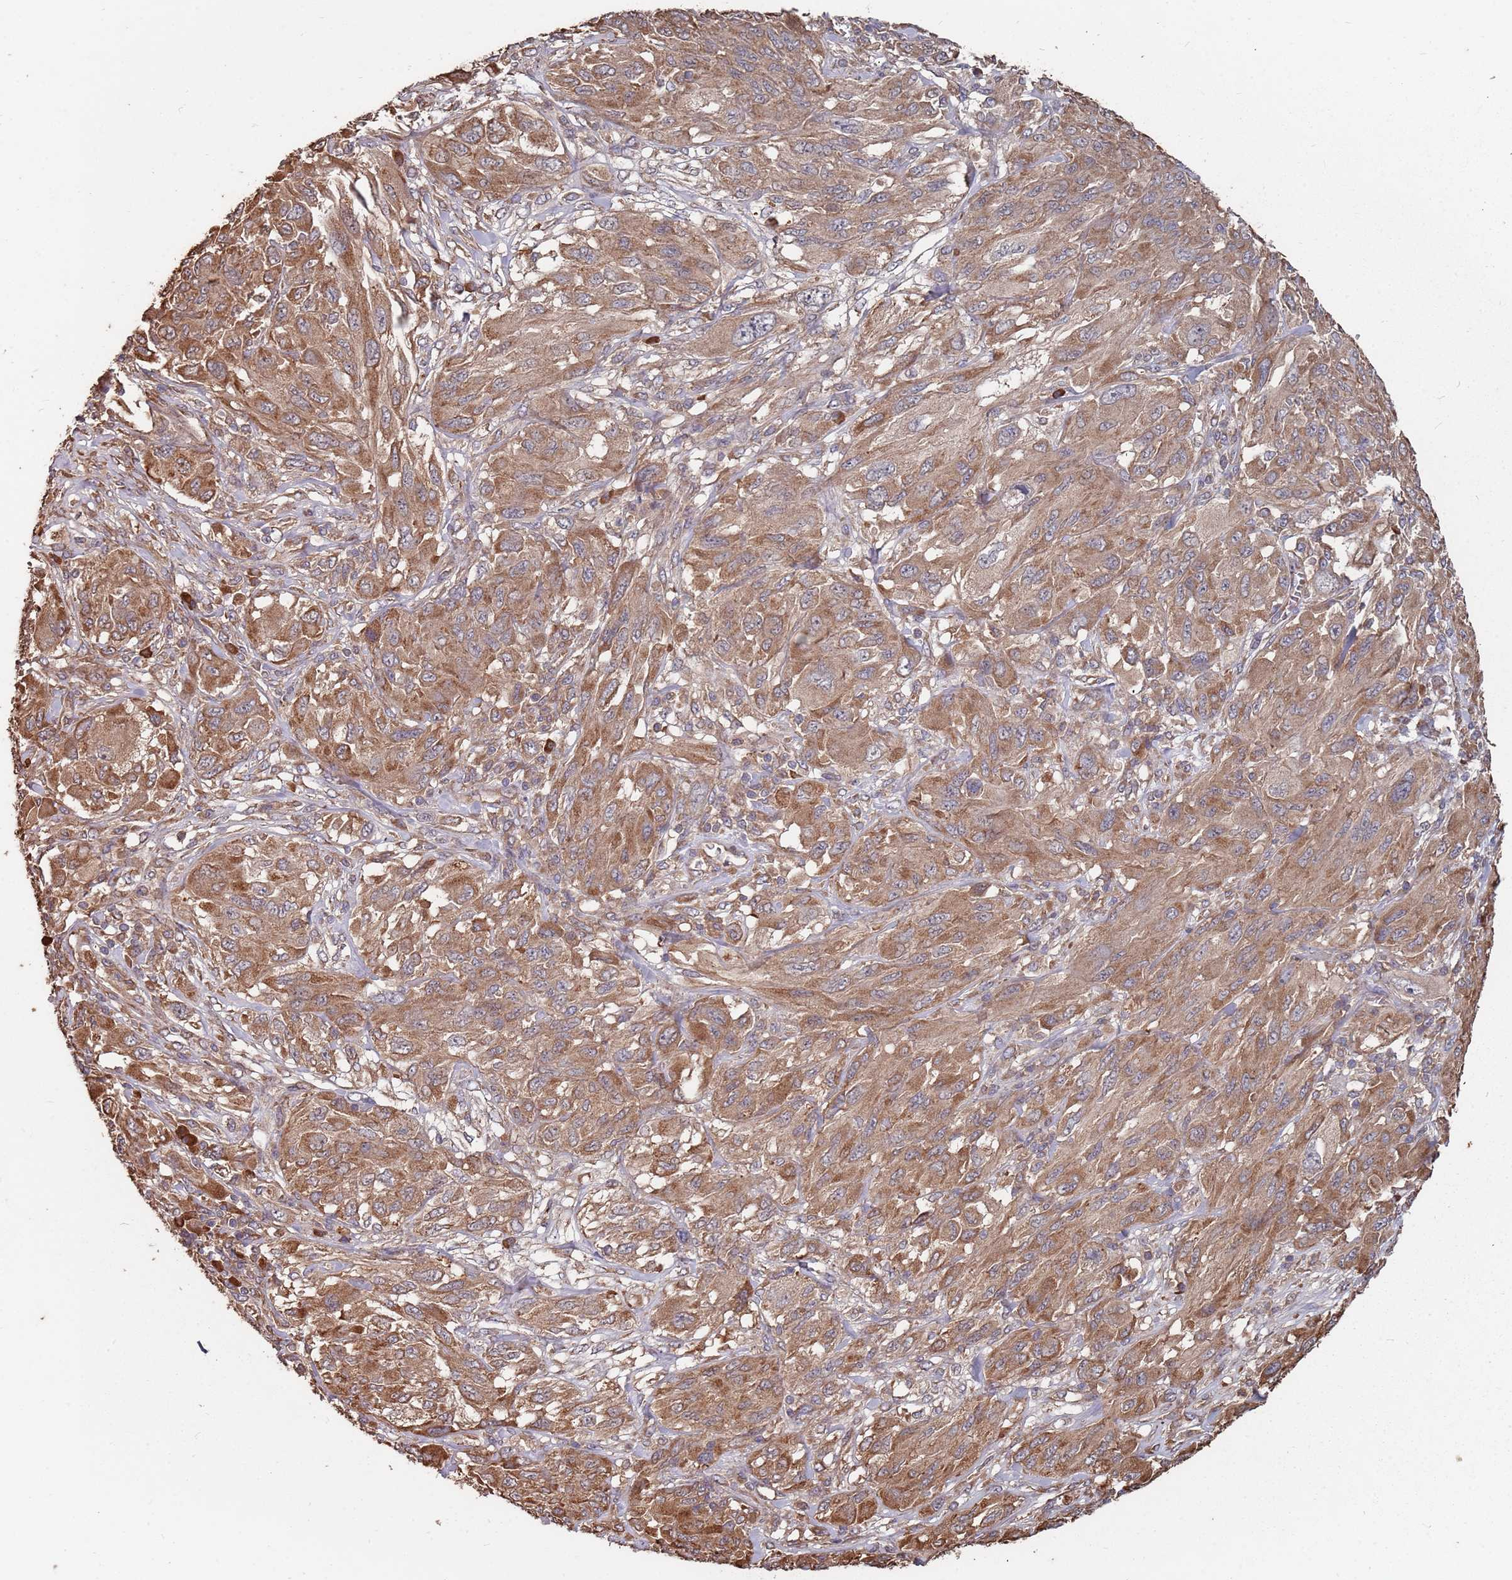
{"staining": {"intensity": "moderate", "quantity": ">75%", "location": "cytoplasmic/membranous"}, "tissue": "melanoma", "cell_type": "Tumor cells", "image_type": "cancer", "snomed": [{"axis": "morphology", "description": "Malignant melanoma, NOS"}, {"axis": "topography", "description": "Skin"}], "caption": "An image of melanoma stained for a protein shows moderate cytoplasmic/membranous brown staining in tumor cells.", "gene": "ATG5", "patient": {"sex": "female", "age": 91}}